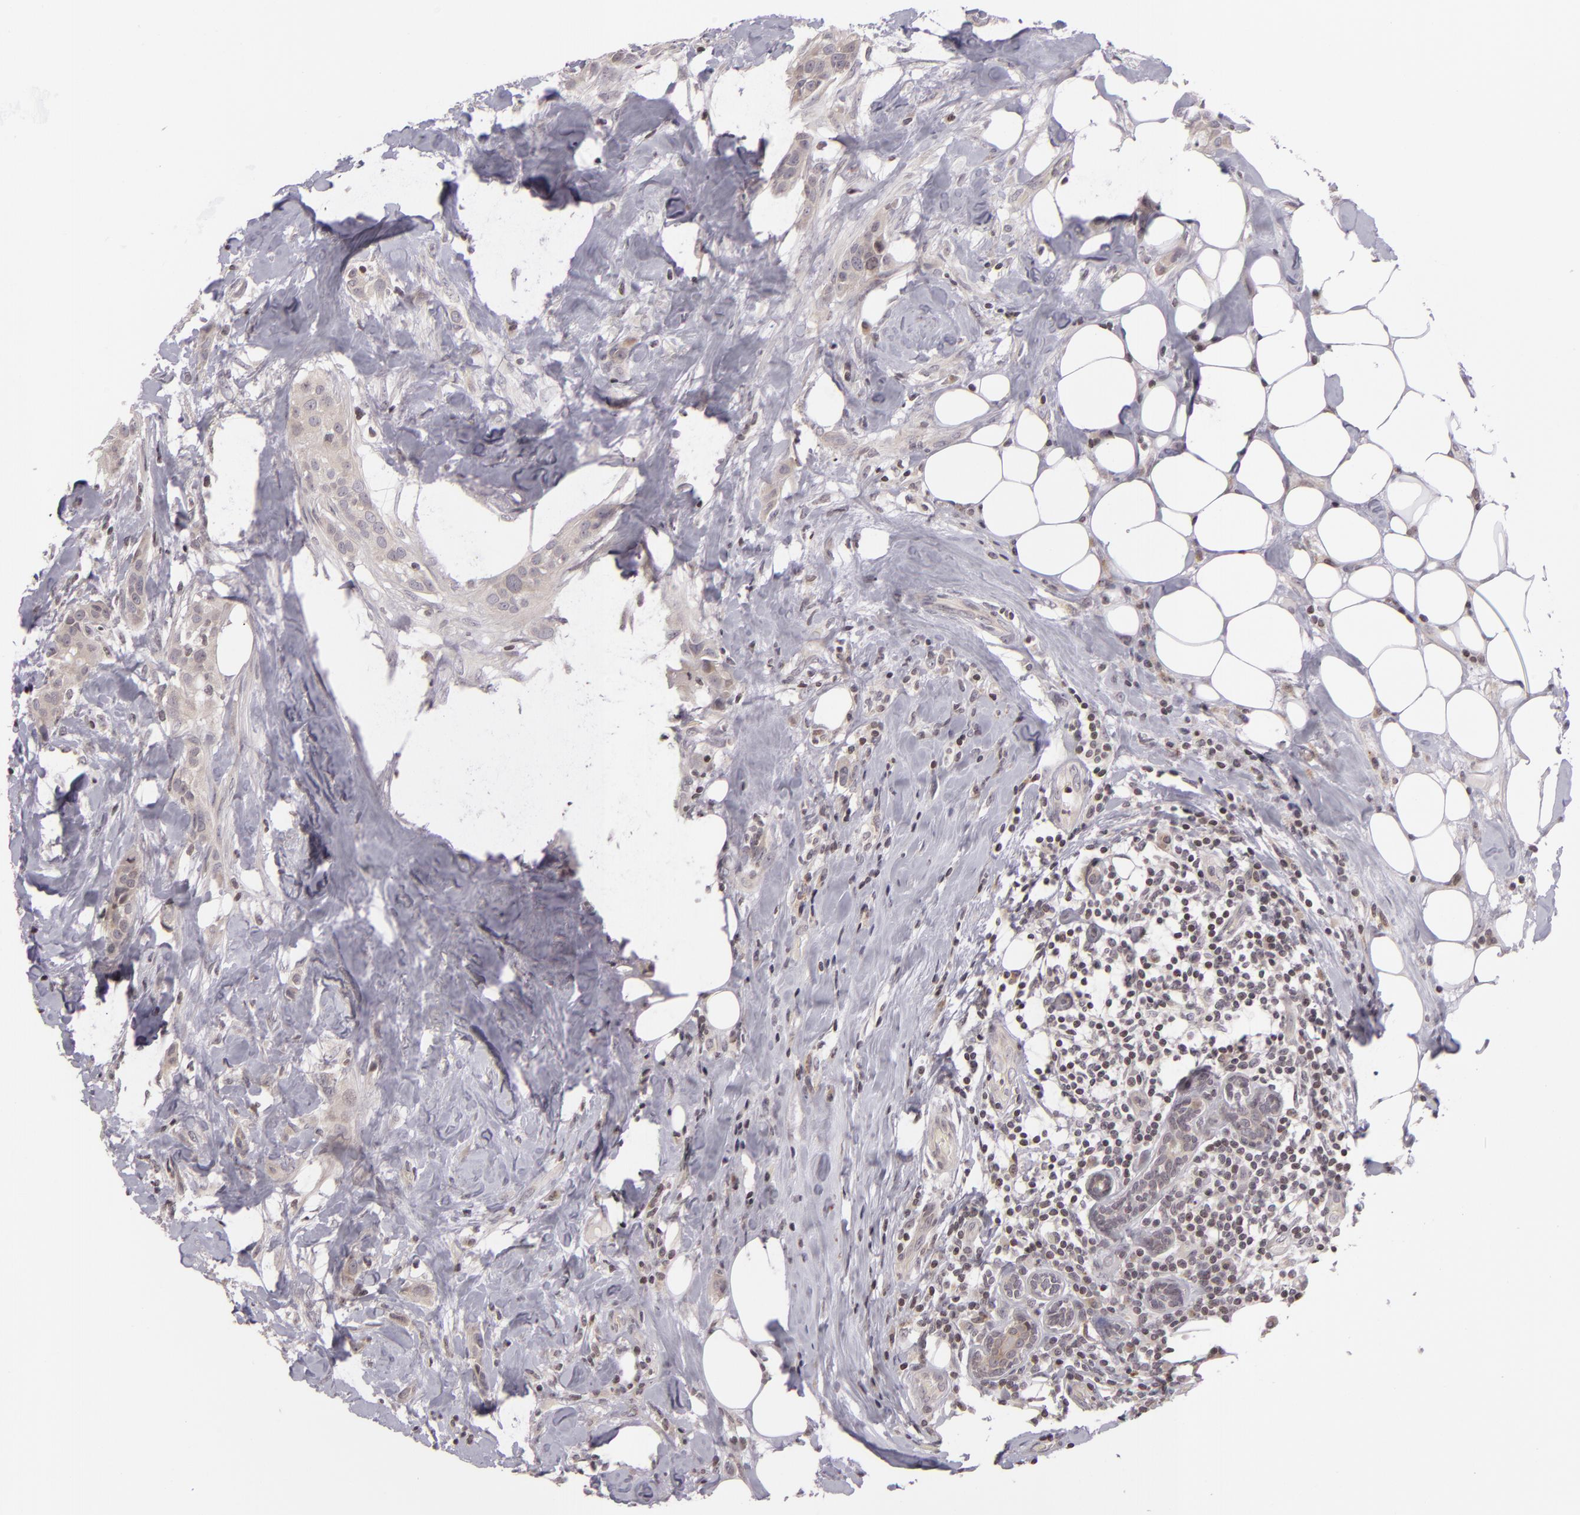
{"staining": {"intensity": "negative", "quantity": "none", "location": "none"}, "tissue": "breast cancer", "cell_type": "Tumor cells", "image_type": "cancer", "snomed": [{"axis": "morphology", "description": "Duct carcinoma"}, {"axis": "topography", "description": "Breast"}], "caption": "High magnification brightfield microscopy of breast invasive ductal carcinoma stained with DAB (3,3'-diaminobenzidine) (brown) and counterstained with hematoxylin (blue): tumor cells show no significant staining.", "gene": "AKAP6", "patient": {"sex": "female", "age": 45}}